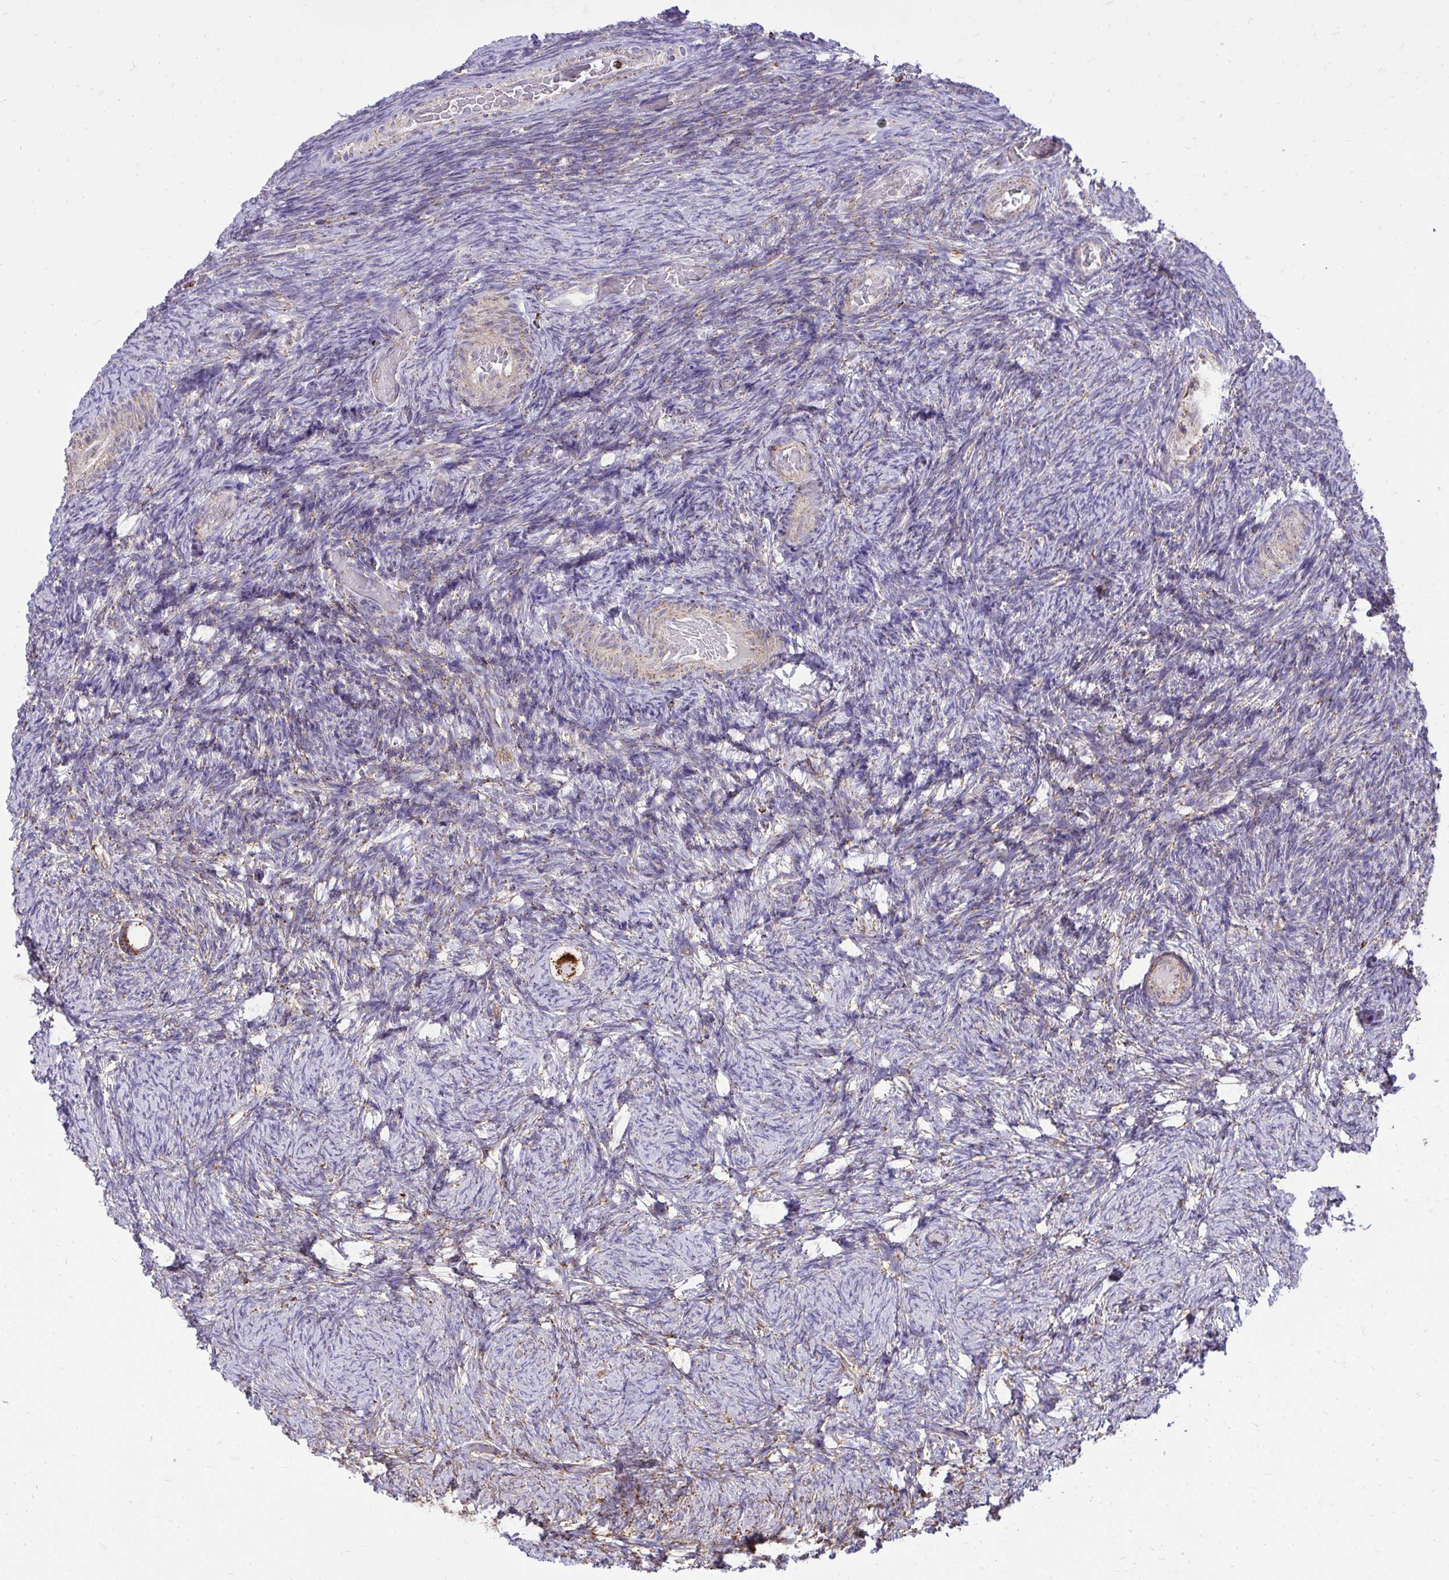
{"staining": {"intensity": "strong", "quantity": "25%-75%", "location": "cytoplasmic/membranous"}, "tissue": "ovary", "cell_type": "Follicle cells", "image_type": "normal", "snomed": [{"axis": "morphology", "description": "Normal tissue, NOS"}, {"axis": "topography", "description": "Ovary"}], "caption": "Protein expression analysis of benign human ovary reveals strong cytoplasmic/membranous positivity in about 25%-75% of follicle cells. (DAB (3,3'-diaminobenzidine) IHC, brown staining for protein, blue staining for nuclei).", "gene": "SPTBN2", "patient": {"sex": "female", "age": 34}}